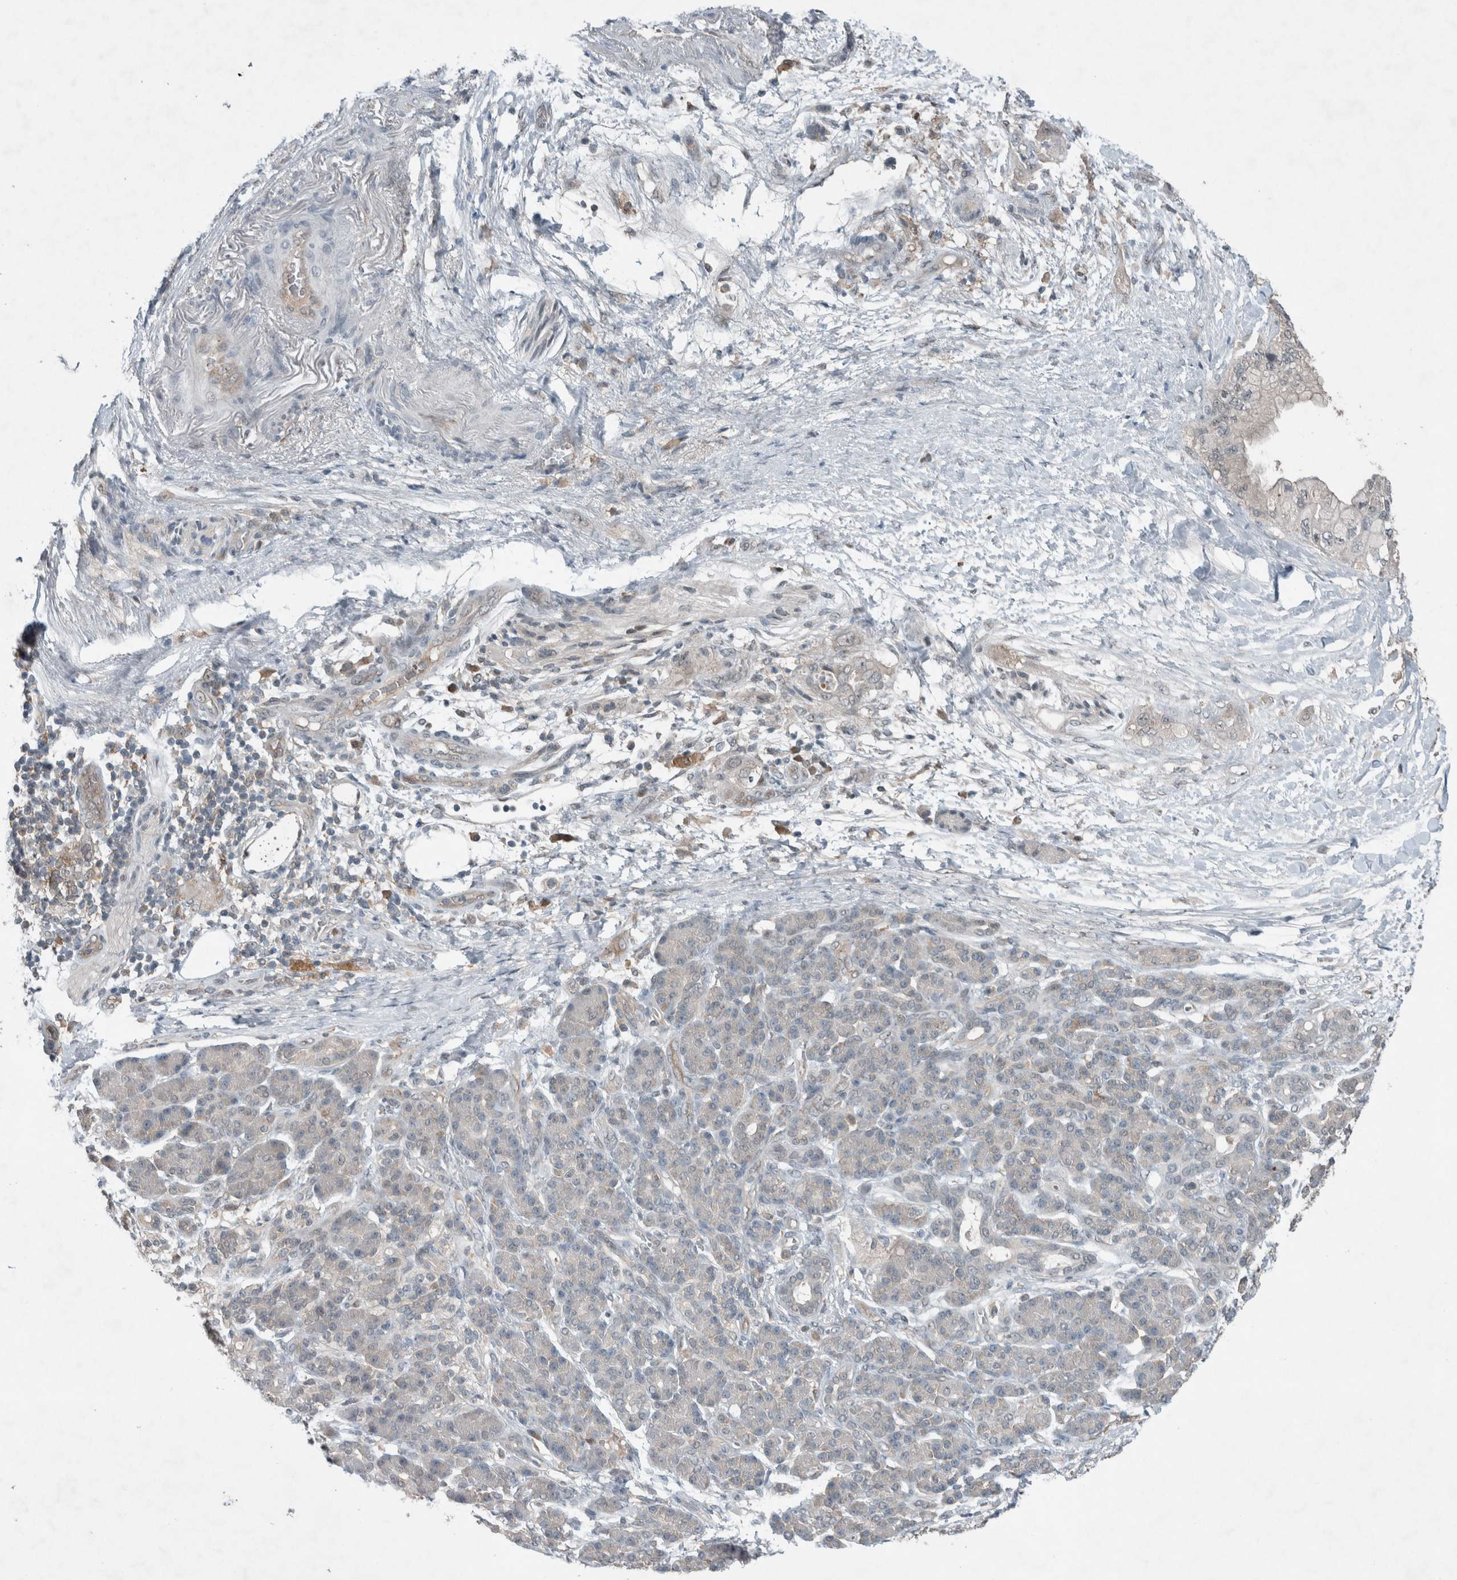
{"staining": {"intensity": "weak", "quantity": "<25%", "location": "cytoplasmic/membranous"}, "tissue": "pancreatic cancer", "cell_type": "Tumor cells", "image_type": "cancer", "snomed": [{"axis": "morphology", "description": "Adenocarcinoma, NOS"}, {"axis": "topography", "description": "Pancreas"}], "caption": "There is no significant positivity in tumor cells of pancreatic cancer.", "gene": "RALGDS", "patient": {"sex": "male", "age": 59}}